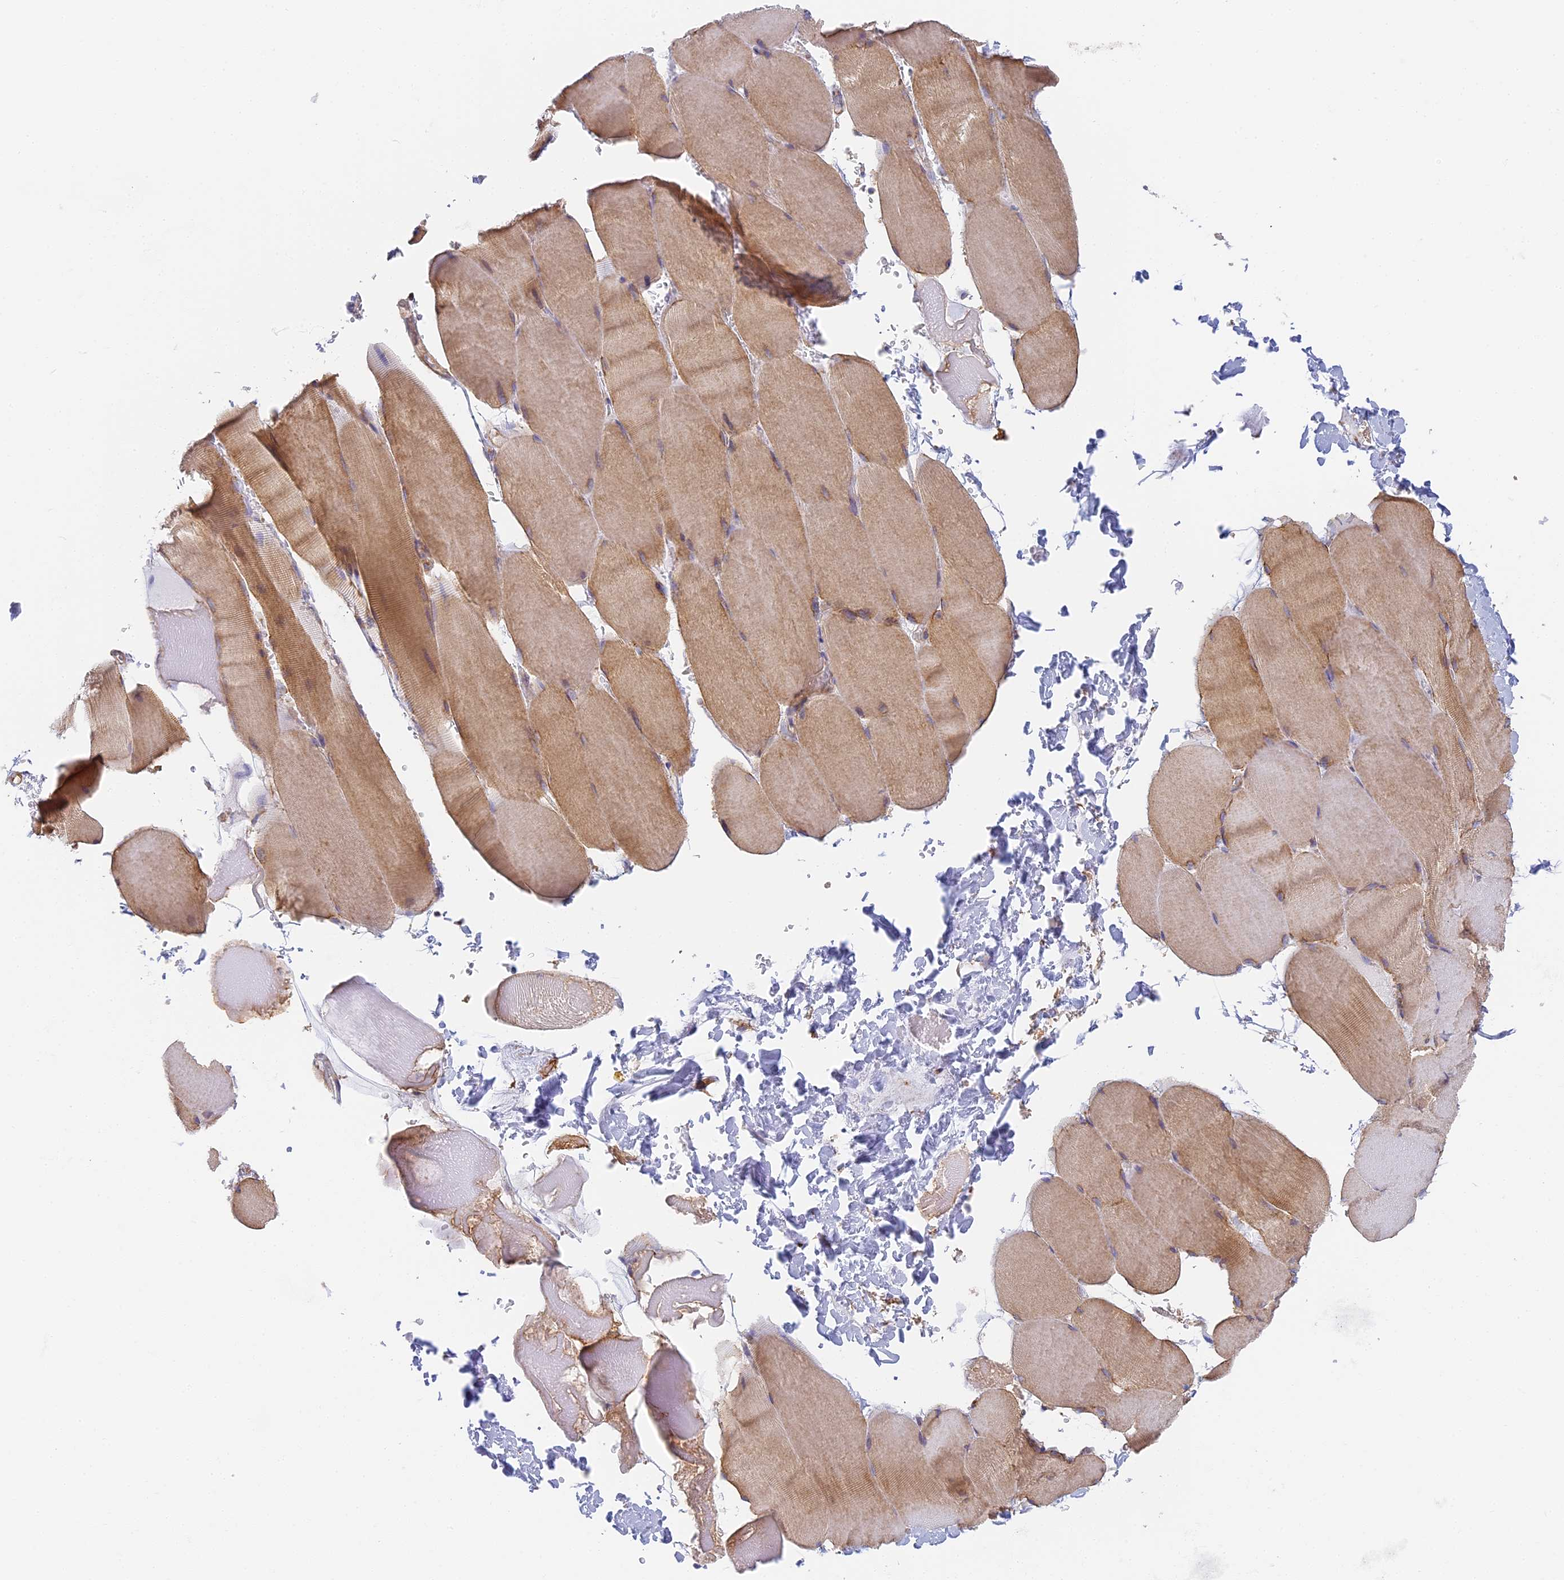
{"staining": {"intensity": "moderate", "quantity": ">75%", "location": "cytoplasmic/membranous"}, "tissue": "skeletal muscle", "cell_type": "Myocytes", "image_type": "normal", "snomed": [{"axis": "morphology", "description": "Normal tissue, NOS"}, {"axis": "topography", "description": "Skeletal muscle"}, {"axis": "topography", "description": "Head-Neck"}], "caption": "Unremarkable skeletal muscle shows moderate cytoplasmic/membranous staining in about >75% of myocytes The staining was performed using DAB, with brown indicating positive protein expression. Nuclei are stained blue with hematoxylin..", "gene": "DDA1", "patient": {"sex": "male", "age": 66}}